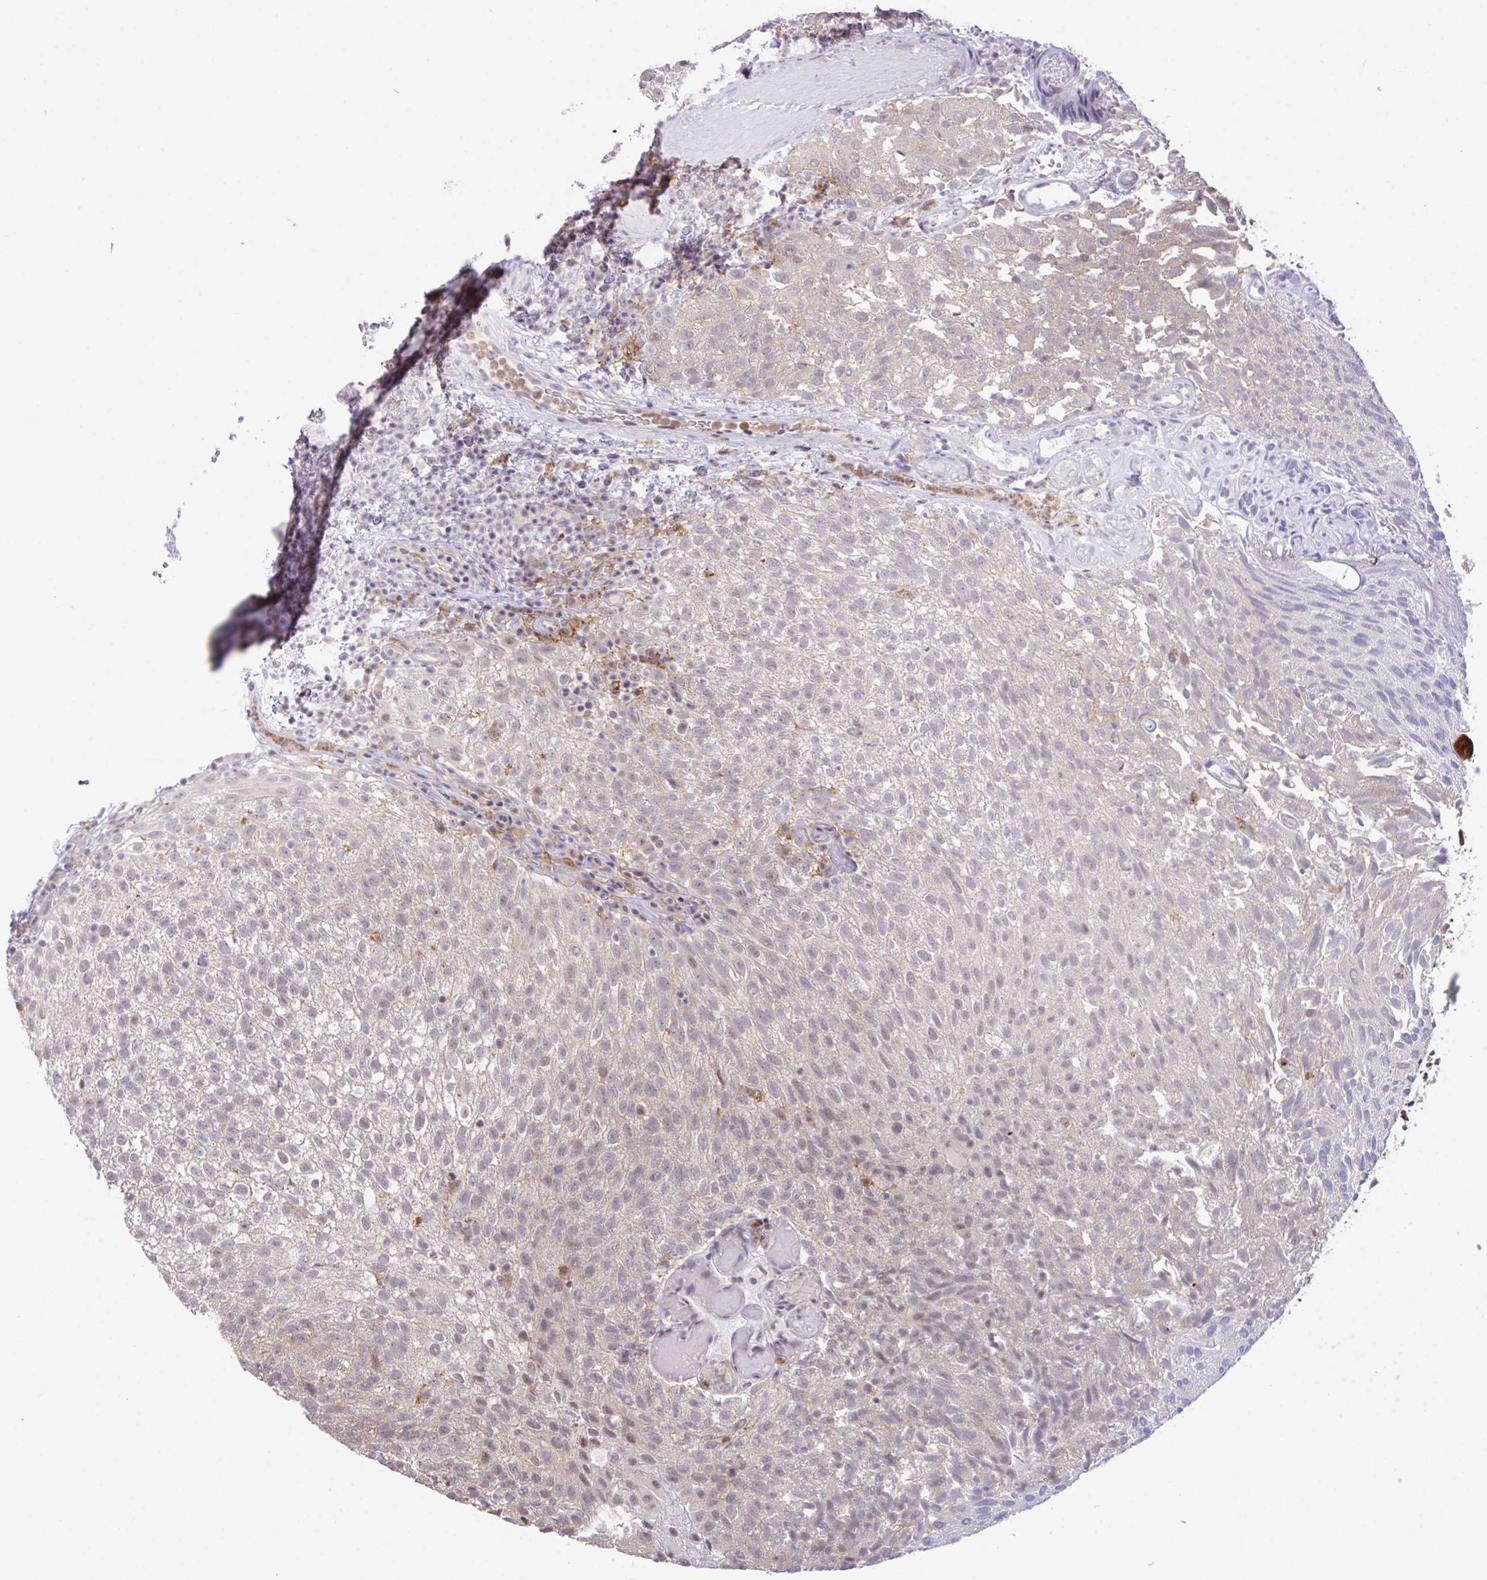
{"staining": {"intensity": "weak", "quantity": "<25%", "location": "nuclear"}, "tissue": "urothelial cancer", "cell_type": "Tumor cells", "image_type": "cancer", "snomed": [{"axis": "morphology", "description": "Urothelial carcinoma, Low grade"}, {"axis": "topography", "description": "Urinary bladder"}], "caption": "High power microscopy micrograph of an IHC micrograph of urothelial cancer, revealing no significant expression in tumor cells.", "gene": "OR6K3", "patient": {"sex": "male", "age": 78}}